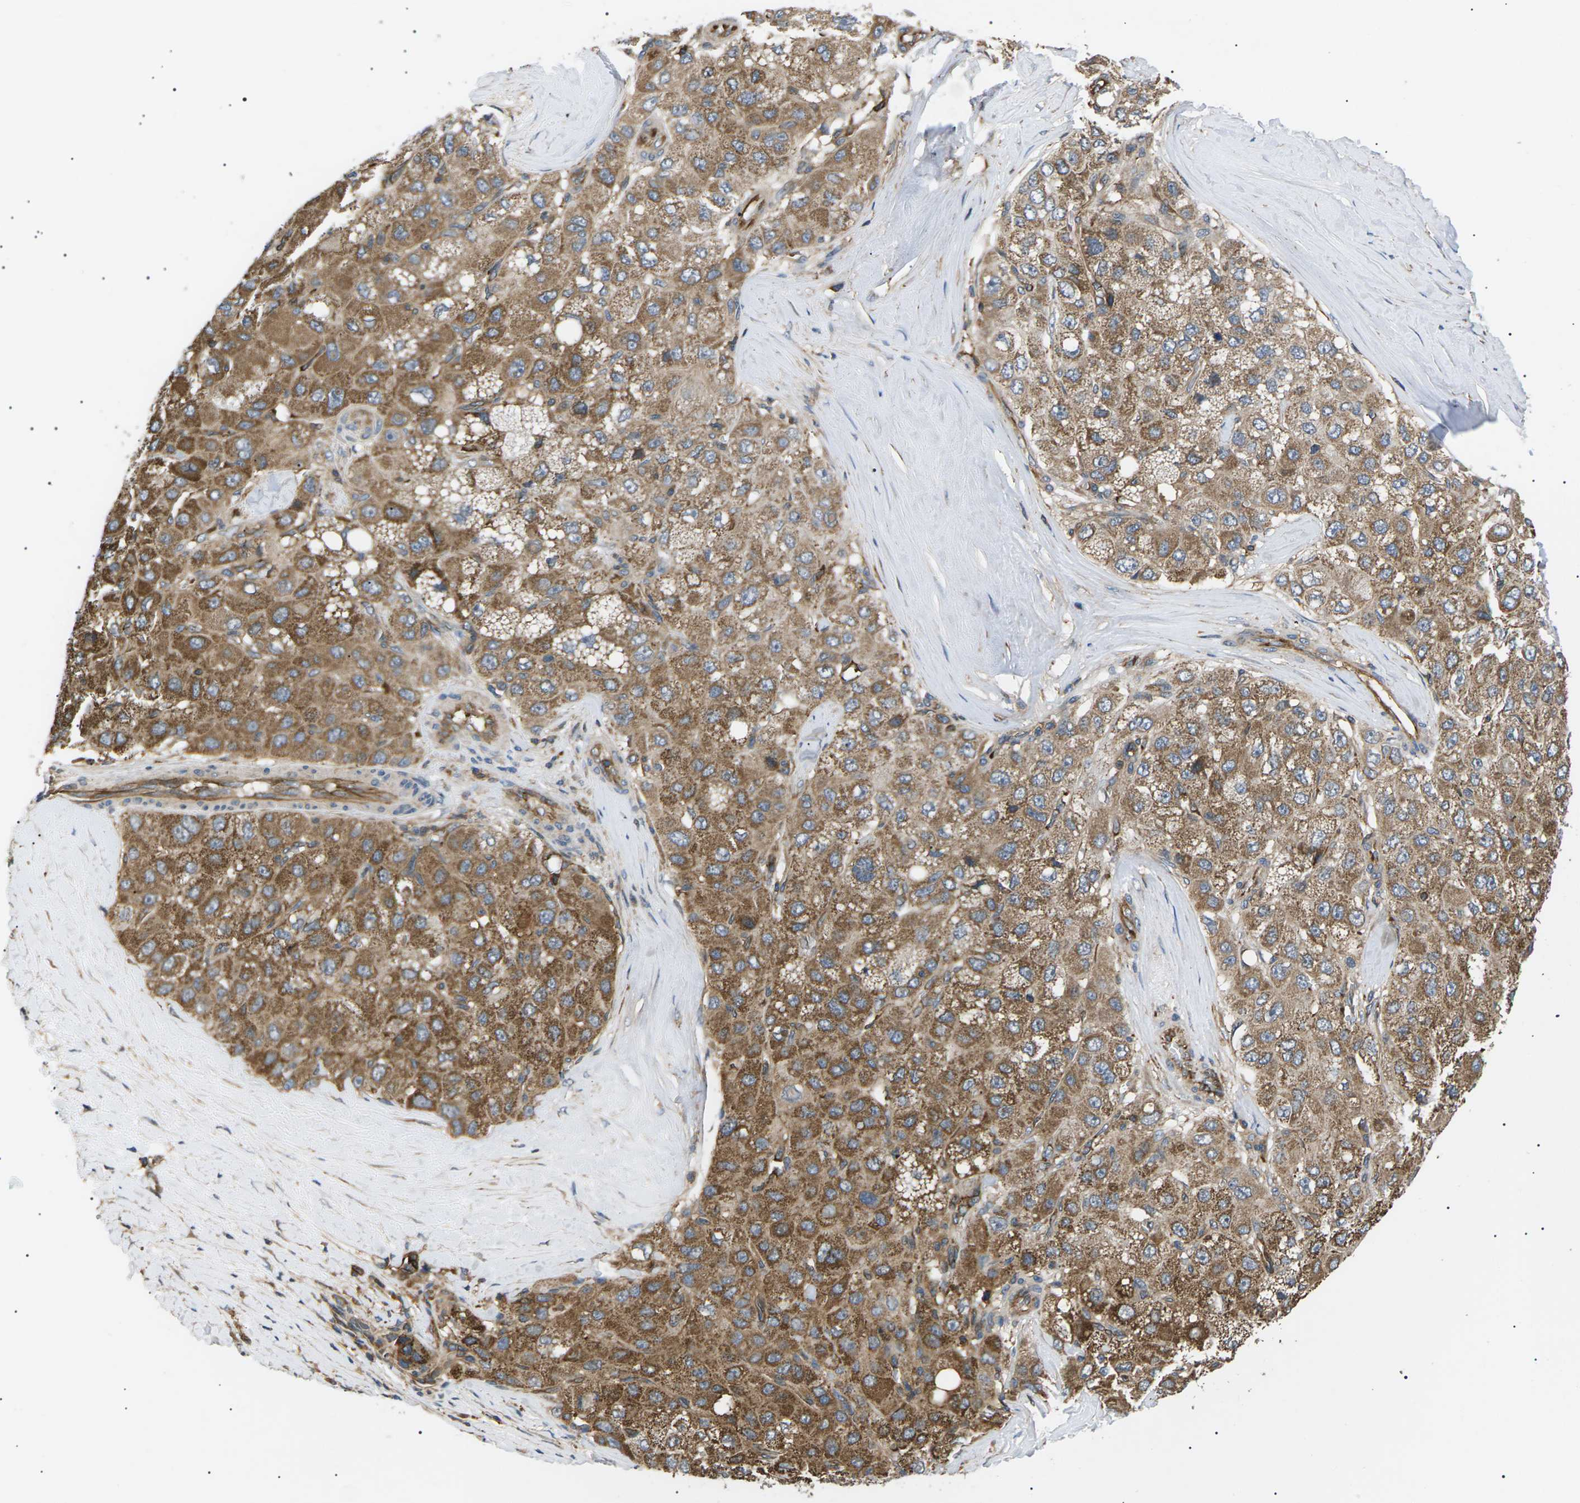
{"staining": {"intensity": "moderate", "quantity": ">75%", "location": "cytoplasmic/membranous"}, "tissue": "liver cancer", "cell_type": "Tumor cells", "image_type": "cancer", "snomed": [{"axis": "morphology", "description": "Carcinoma, Hepatocellular, NOS"}, {"axis": "topography", "description": "Liver"}], "caption": "High-magnification brightfield microscopy of liver cancer stained with DAB (brown) and counterstained with hematoxylin (blue). tumor cells exhibit moderate cytoplasmic/membranous positivity is present in about>75% of cells.", "gene": "TMTC4", "patient": {"sex": "male", "age": 80}}